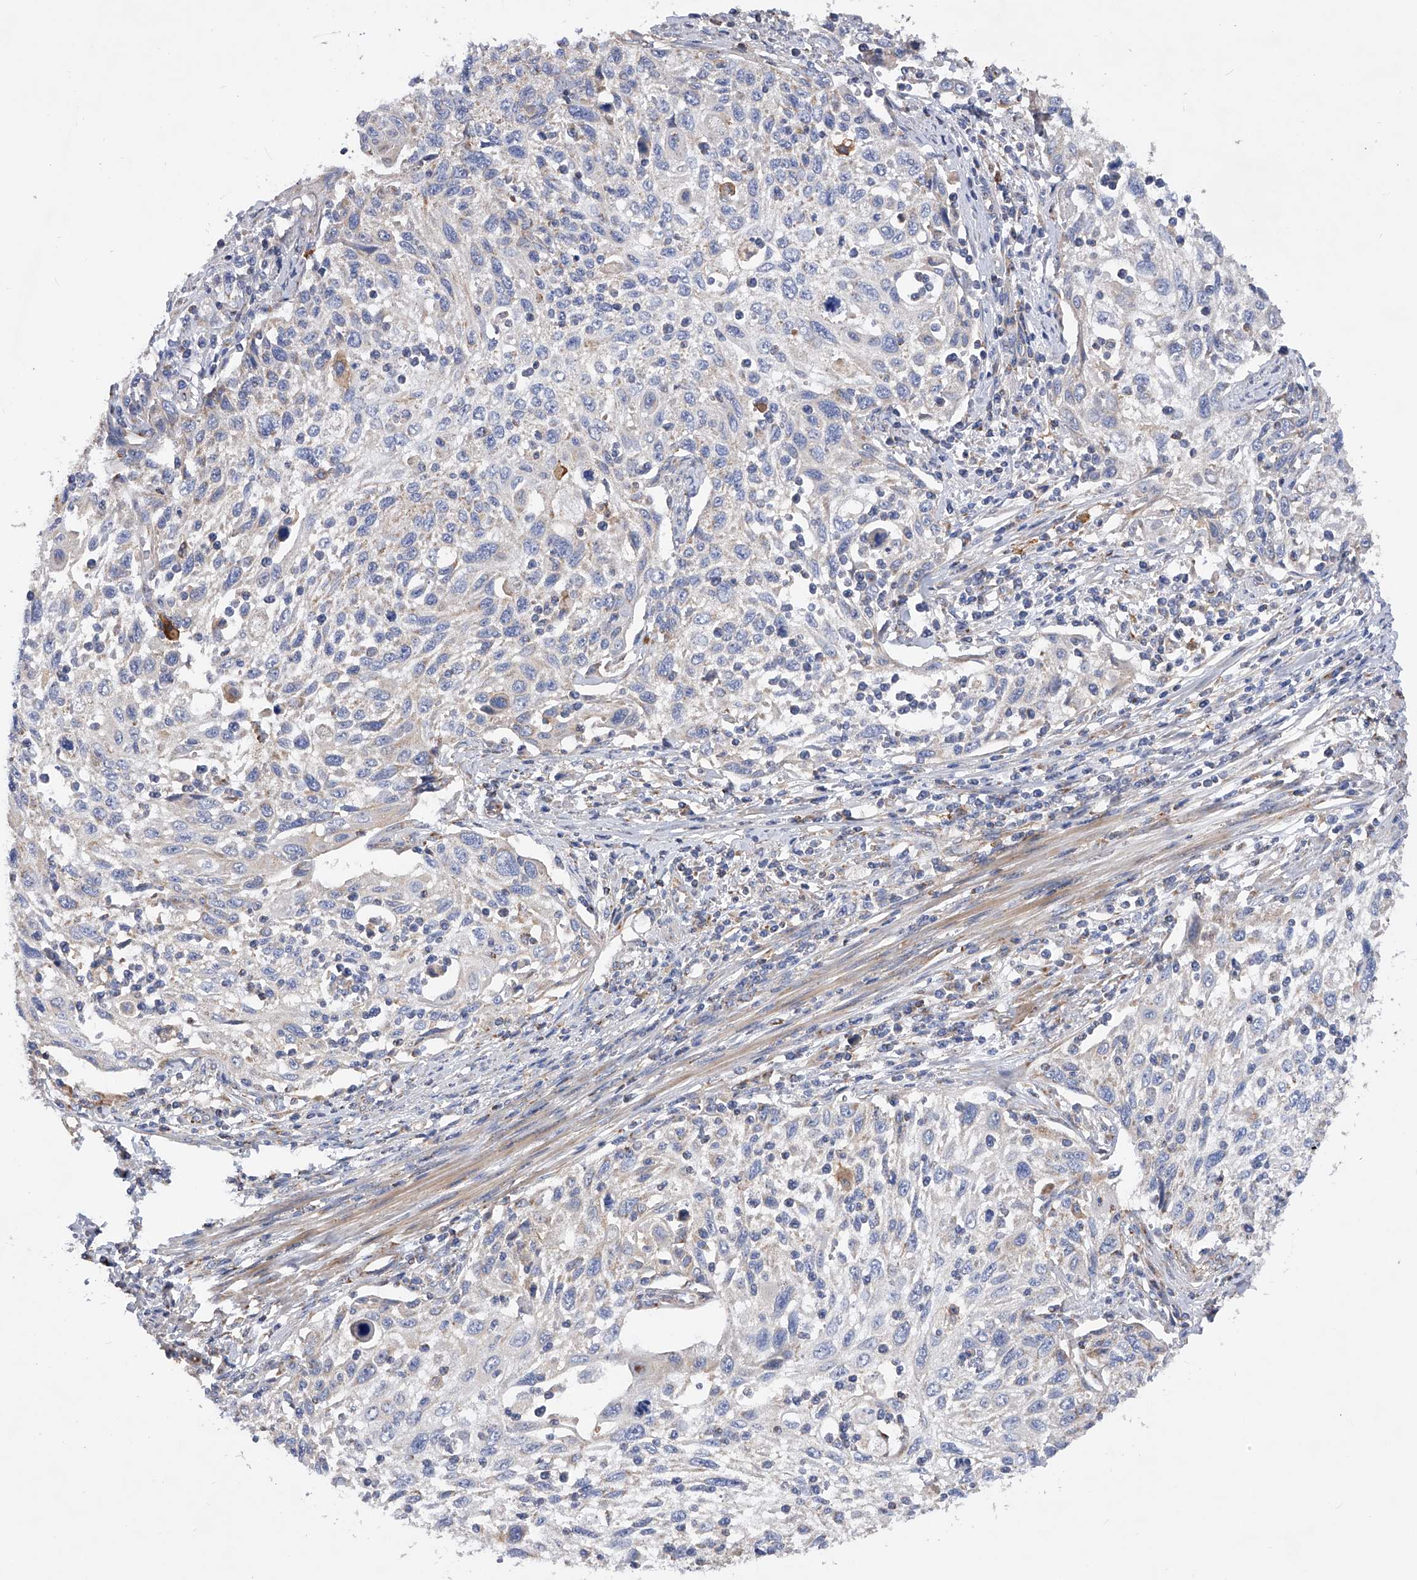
{"staining": {"intensity": "negative", "quantity": "none", "location": "none"}, "tissue": "cervical cancer", "cell_type": "Tumor cells", "image_type": "cancer", "snomed": [{"axis": "morphology", "description": "Squamous cell carcinoma, NOS"}, {"axis": "topography", "description": "Cervix"}], "caption": "An immunohistochemistry (IHC) histopathology image of squamous cell carcinoma (cervical) is shown. There is no staining in tumor cells of squamous cell carcinoma (cervical). (Stains: DAB (3,3'-diaminobenzidine) IHC with hematoxylin counter stain, Microscopy: brightfield microscopy at high magnification).", "gene": "PDSS2", "patient": {"sex": "female", "age": 70}}